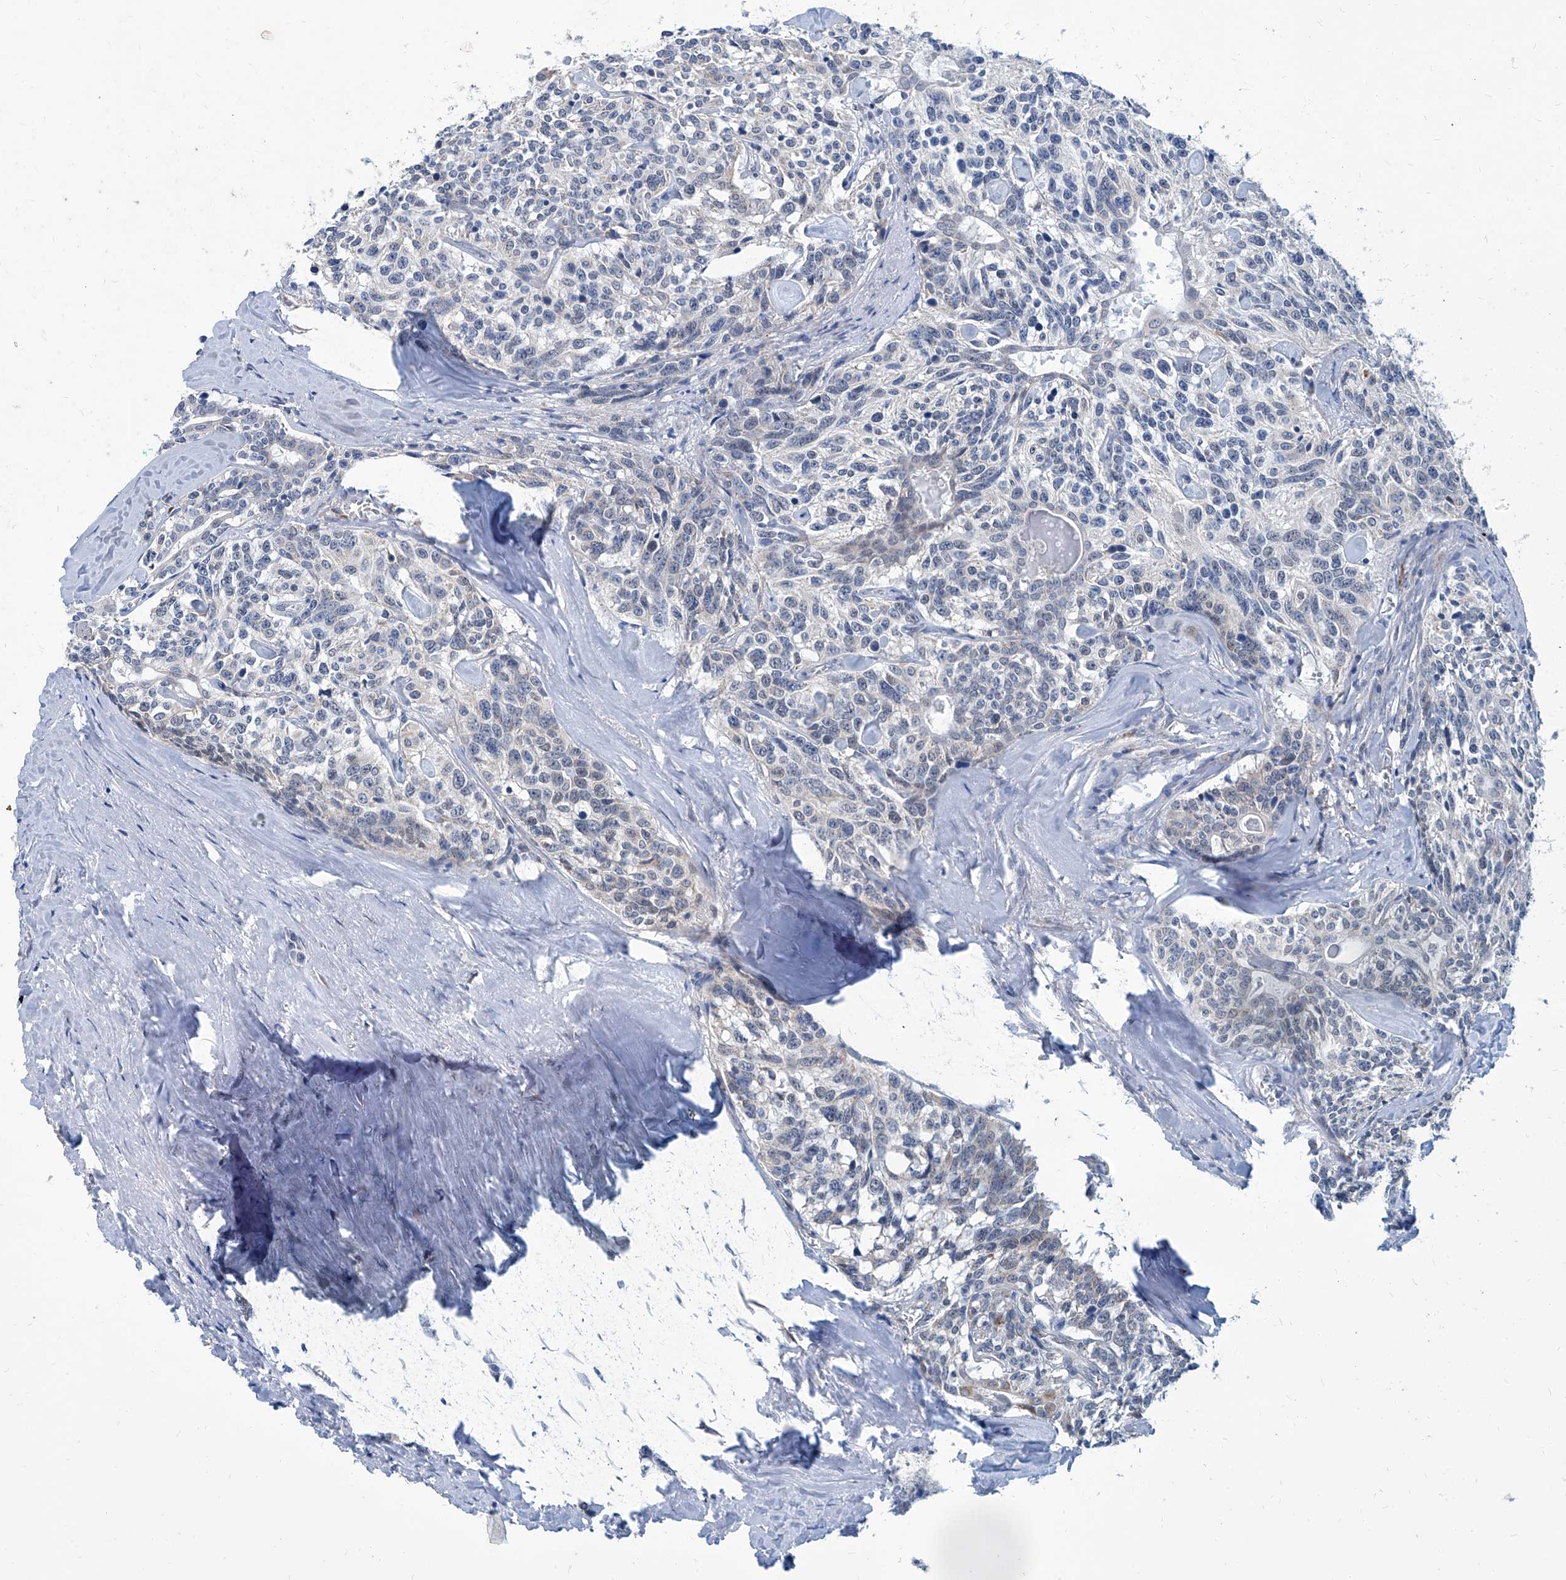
{"staining": {"intensity": "negative", "quantity": "none", "location": "none"}, "tissue": "carcinoid", "cell_type": "Tumor cells", "image_type": "cancer", "snomed": [{"axis": "morphology", "description": "Carcinoid, malignant, NOS"}, {"axis": "topography", "description": "Lung"}], "caption": "This is an immunohistochemistry photomicrograph of human carcinoid. There is no expression in tumor cells.", "gene": "USP48", "patient": {"sex": "female", "age": 46}}